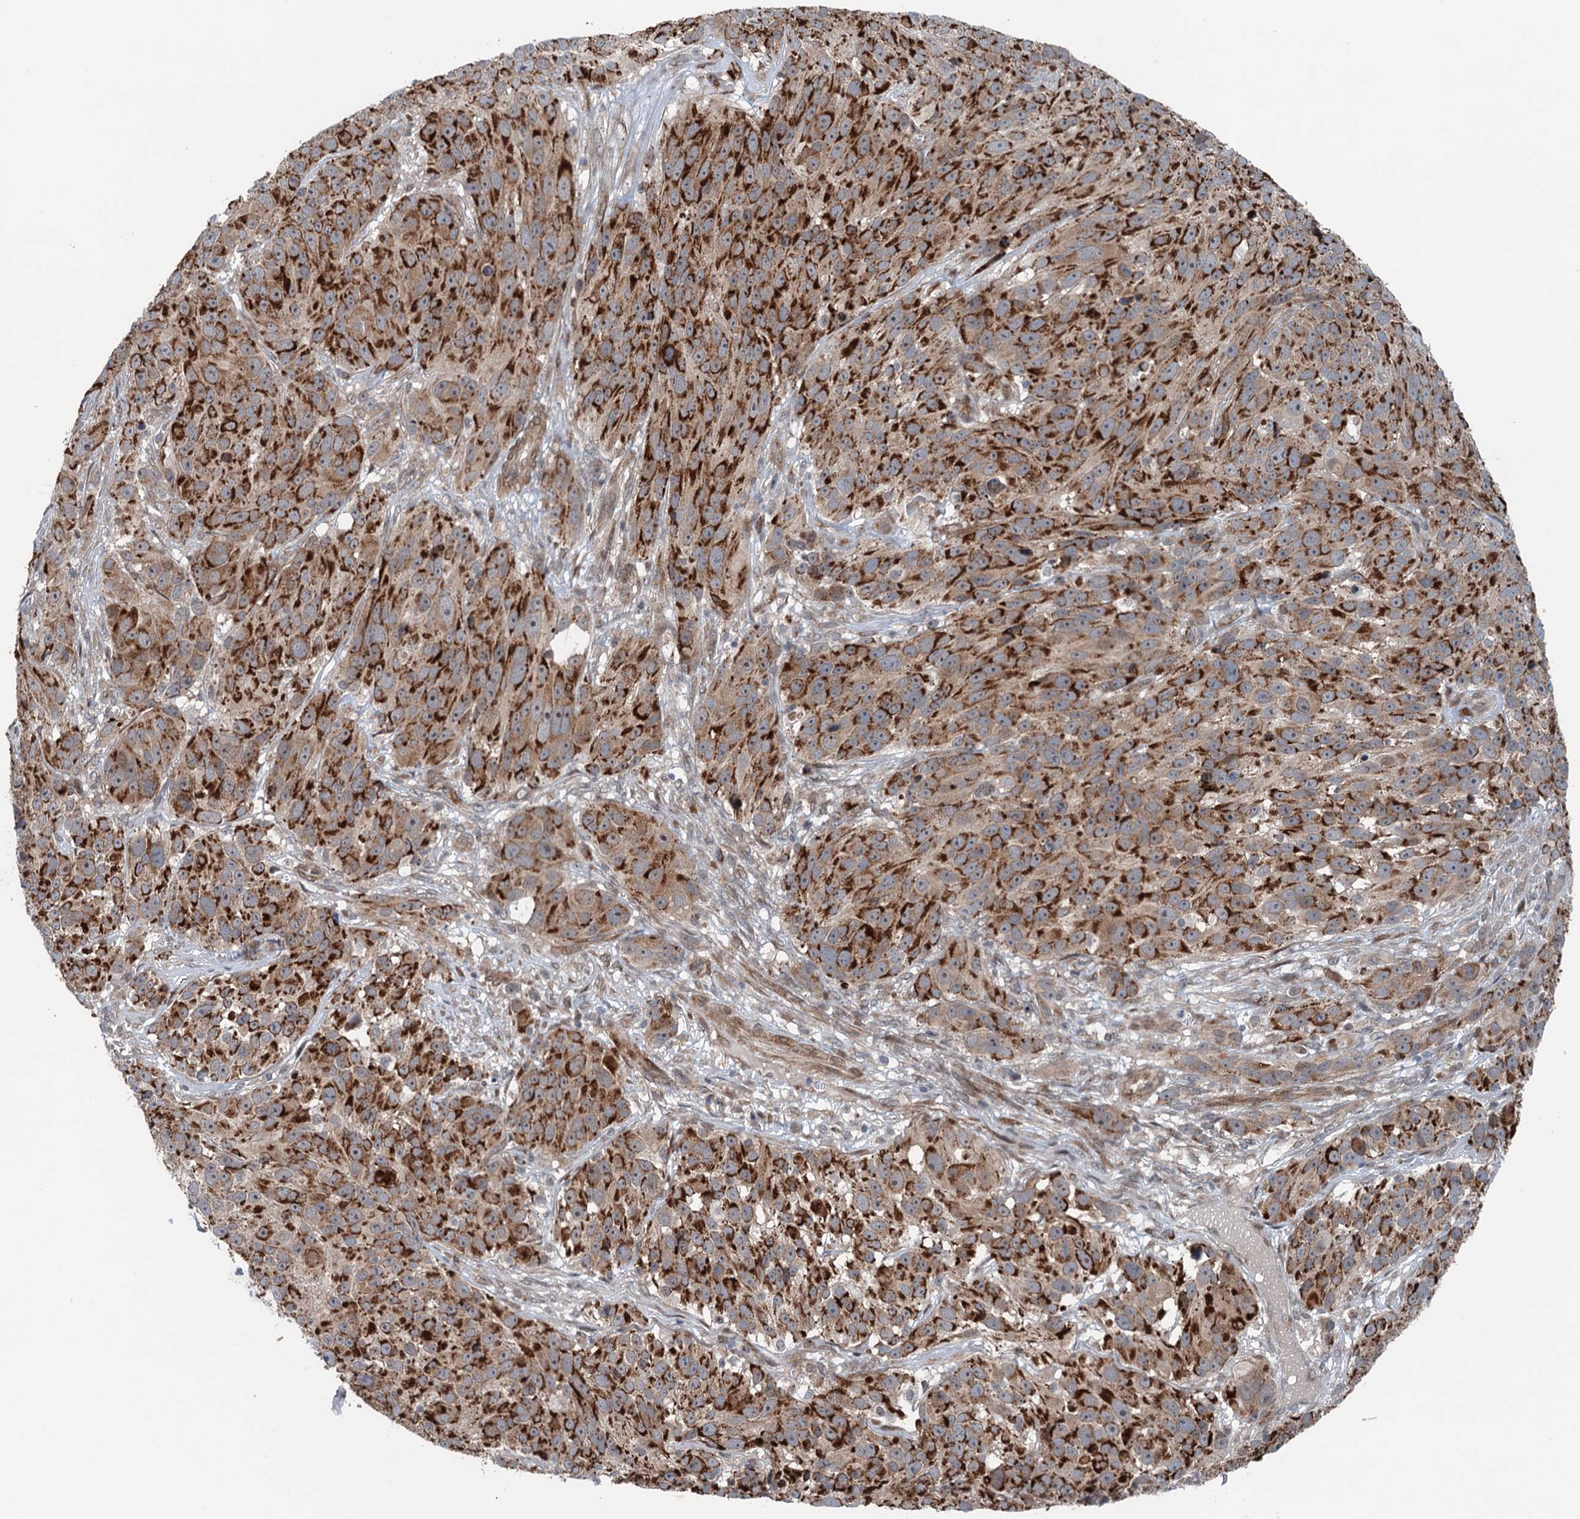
{"staining": {"intensity": "strong", "quantity": "25%-75%", "location": "cytoplasmic/membranous"}, "tissue": "melanoma", "cell_type": "Tumor cells", "image_type": "cancer", "snomed": [{"axis": "morphology", "description": "Malignant melanoma, NOS"}, {"axis": "topography", "description": "Skin"}], "caption": "An immunohistochemistry histopathology image of neoplastic tissue is shown. Protein staining in brown highlights strong cytoplasmic/membranous positivity in malignant melanoma within tumor cells.", "gene": "DYNC2I2", "patient": {"sex": "male", "age": 84}}